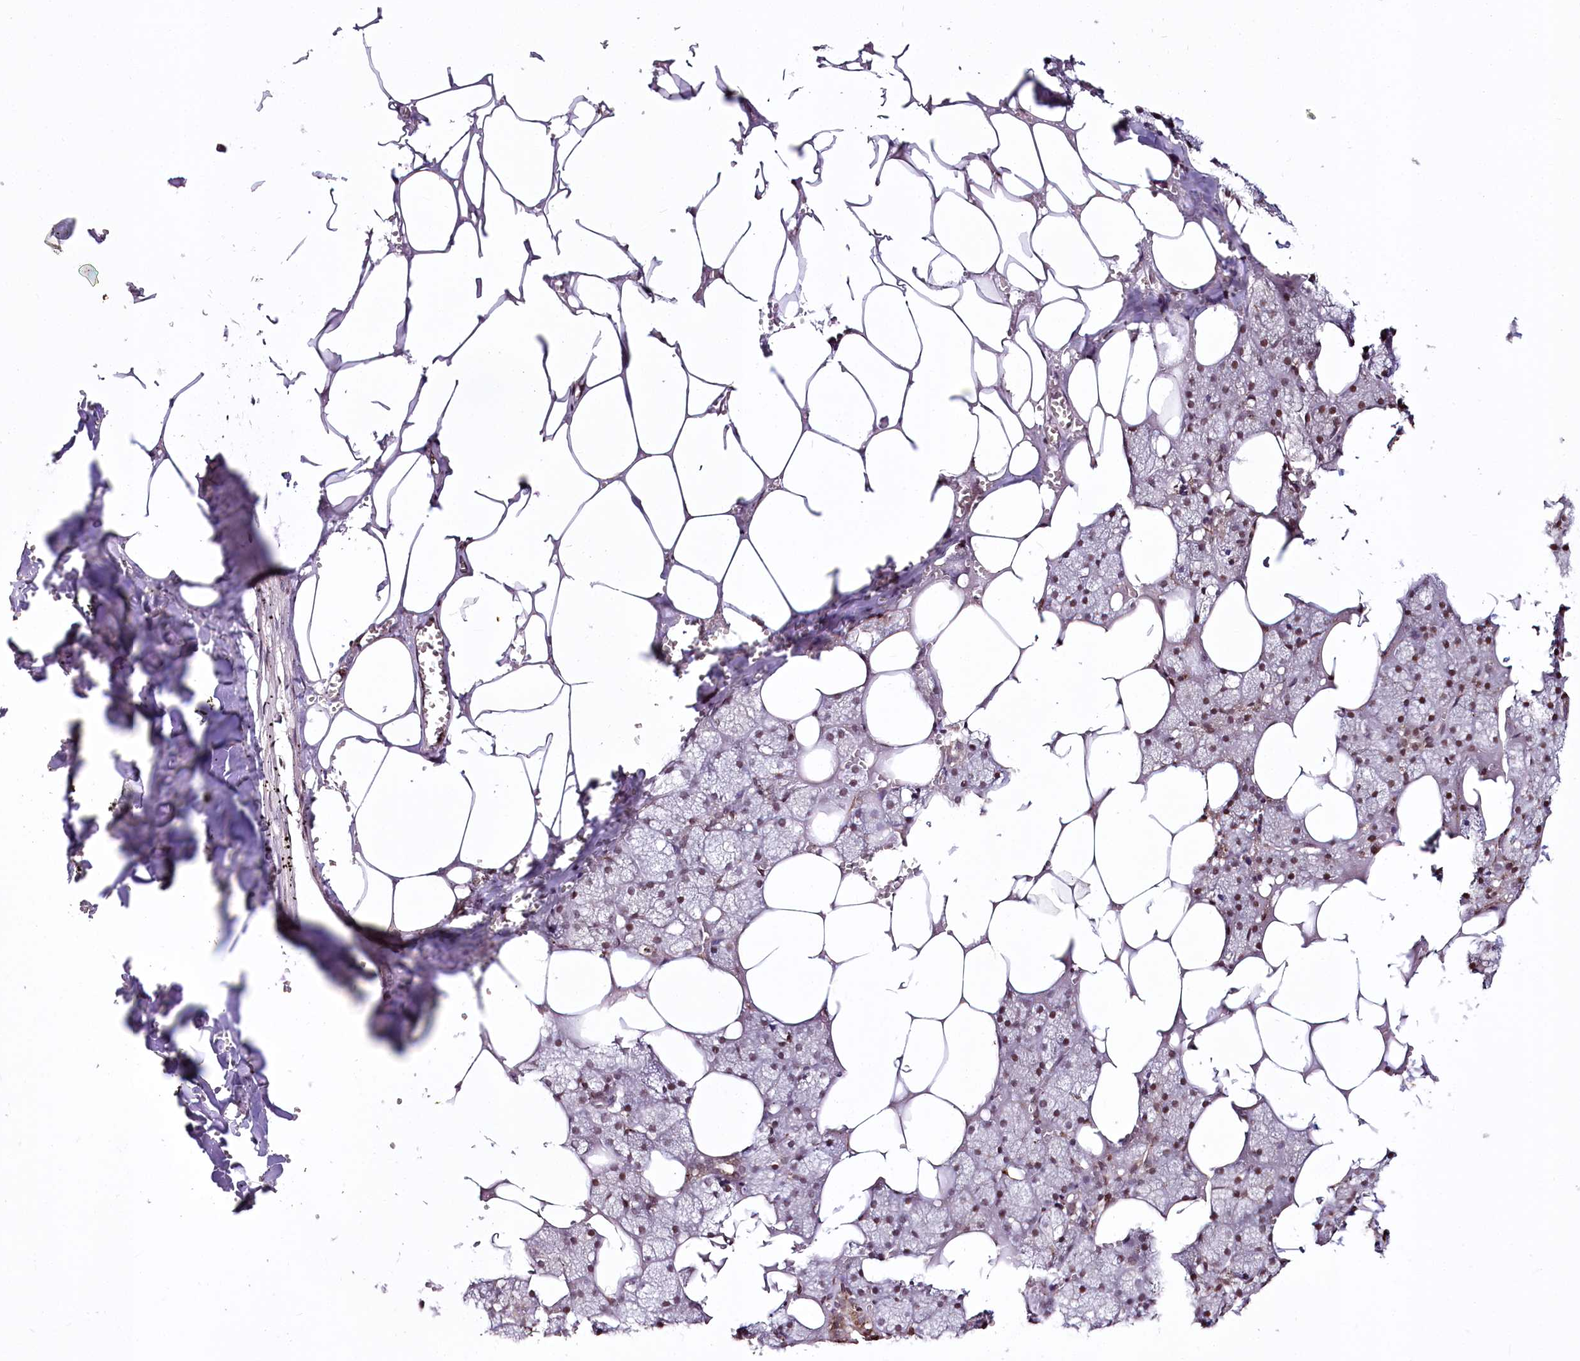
{"staining": {"intensity": "moderate", "quantity": "25%-75%", "location": "cytoplasmic/membranous,nuclear"}, "tissue": "salivary gland", "cell_type": "Glandular cells", "image_type": "normal", "snomed": [{"axis": "morphology", "description": "Normal tissue, NOS"}, {"axis": "topography", "description": "Salivary gland"}], "caption": "Unremarkable salivary gland displays moderate cytoplasmic/membranous,nuclear positivity in about 25%-75% of glandular cells The protein is stained brown, and the nuclei are stained in blue (DAB IHC with brightfield microscopy, high magnification)..", "gene": "HOXC8", "patient": {"sex": "male", "age": 62}}